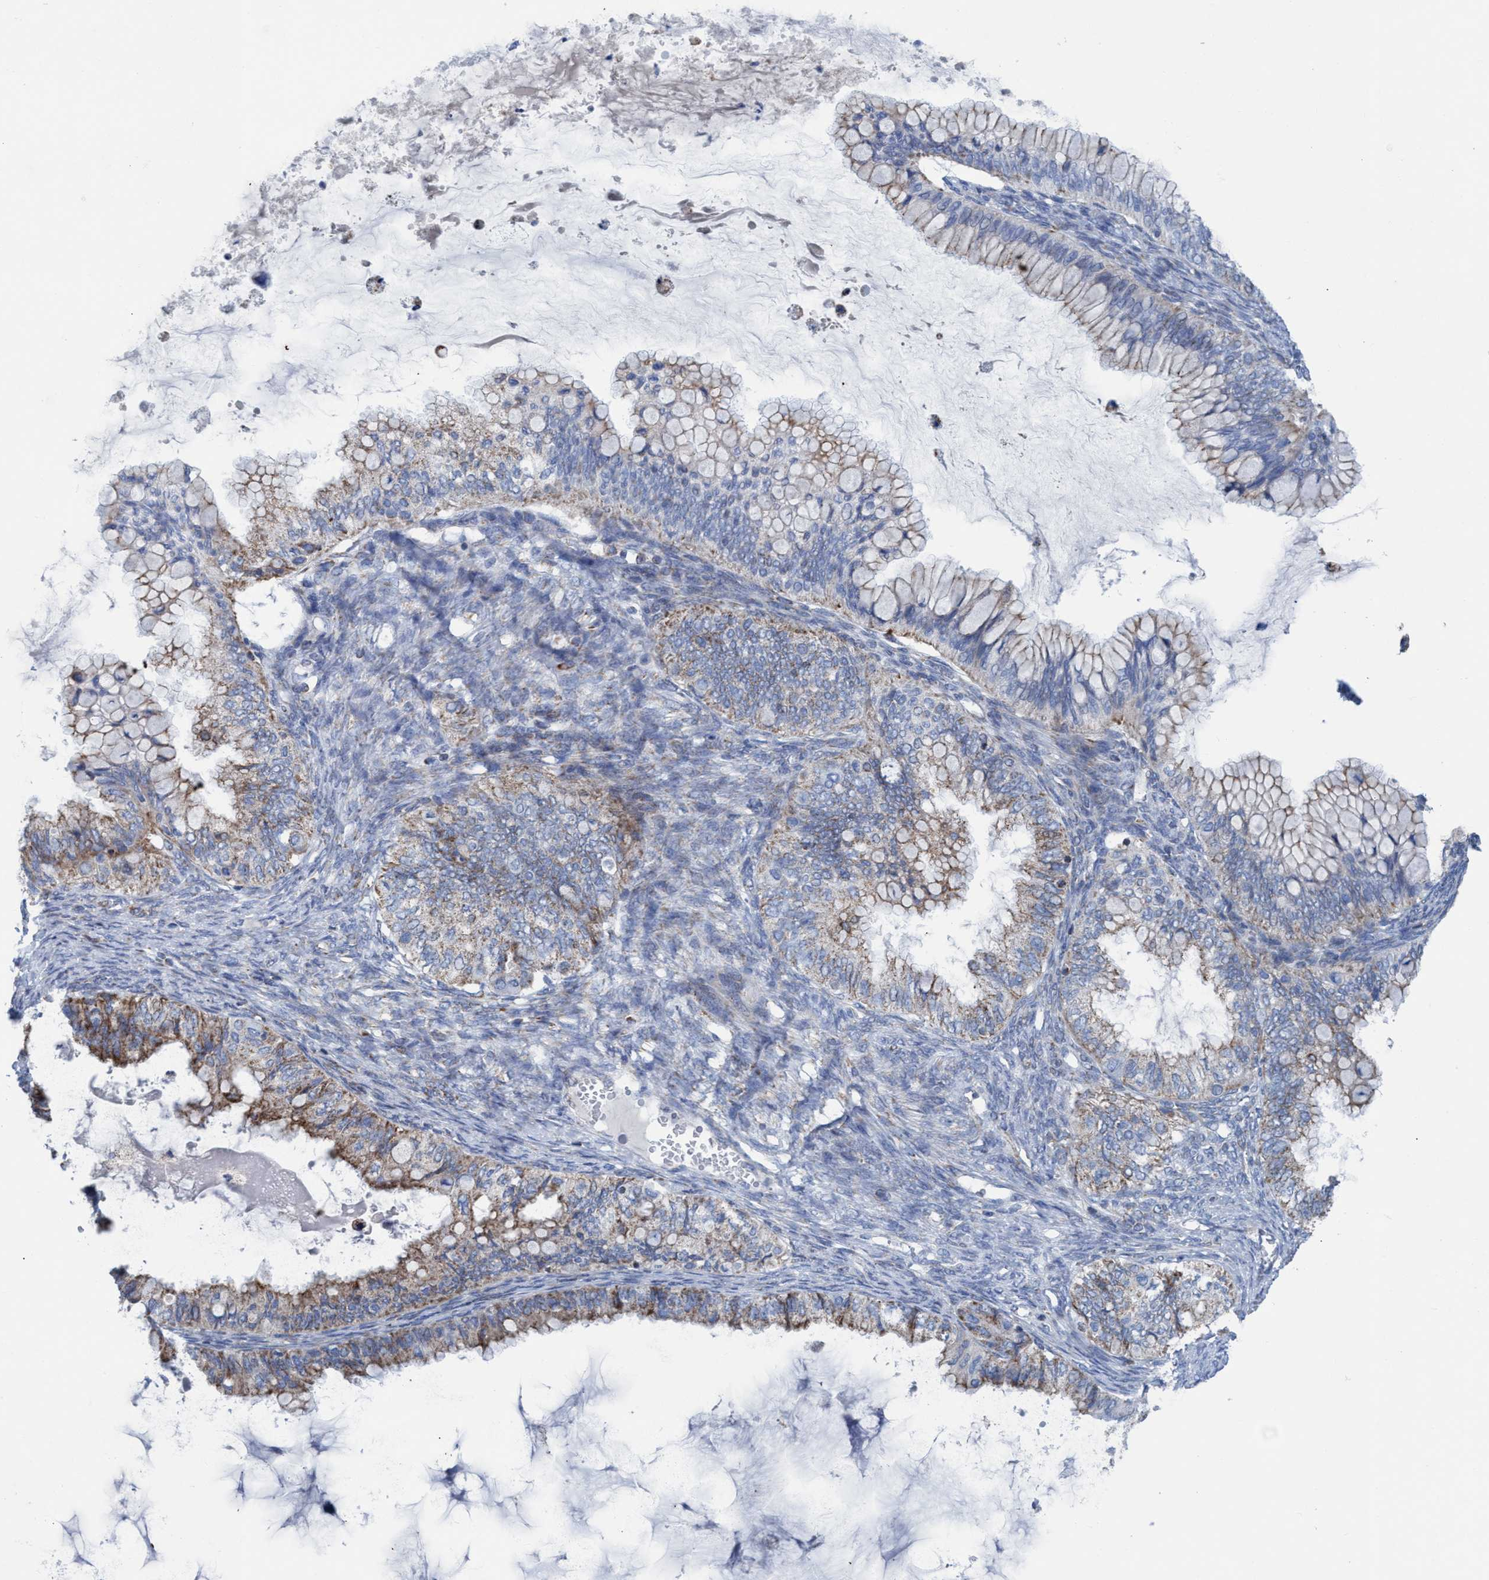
{"staining": {"intensity": "moderate", "quantity": "25%-75%", "location": "cytoplasmic/membranous"}, "tissue": "ovarian cancer", "cell_type": "Tumor cells", "image_type": "cancer", "snomed": [{"axis": "morphology", "description": "Cystadenocarcinoma, mucinous, NOS"}, {"axis": "topography", "description": "Ovary"}], "caption": "The histopathology image reveals immunohistochemical staining of mucinous cystadenocarcinoma (ovarian). There is moderate cytoplasmic/membranous positivity is appreciated in about 25%-75% of tumor cells. The staining is performed using DAB (3,3'-diaminobenzidine) brown chromogen to label protein expression. The nuclei are counter-stained blue using hematoxylin.", "gene": "GGA3", "patient": {"sex": "female", "age": 80}}